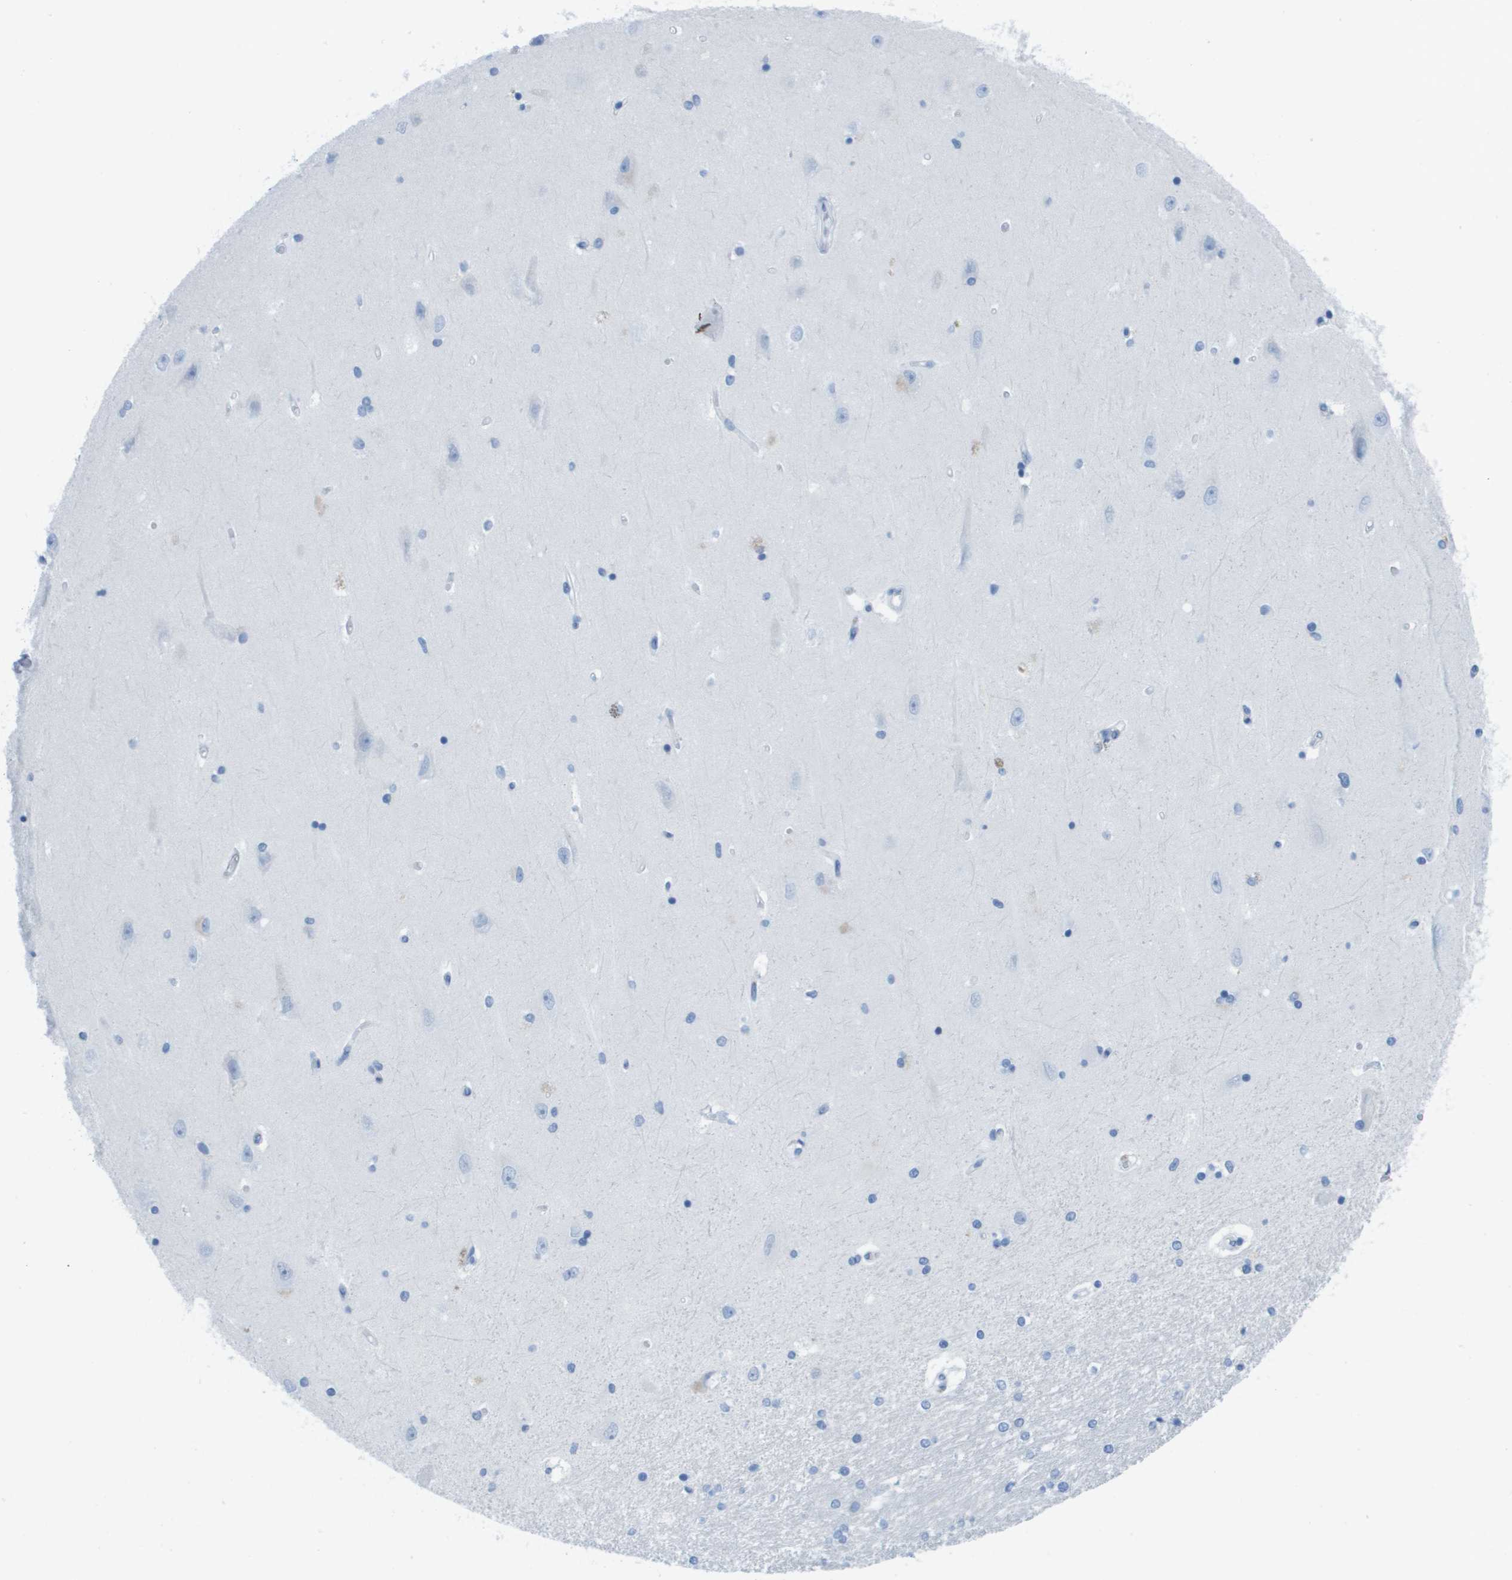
{"staining": {"intensity": "negative", "quantity": "none", "location": "none"}, "tissue": "hippocampus", "cell_type": "Glial cells", "image_type": "normal", "snomed": [{"axis": "morphology", "description": "Normal tissue, NOS"}, {"axis": "topography", "description": "Hippocampus"}], "caption": "A high-resolution histopathology image shows immunohistochemistry staining of benign hippocampus, which shows no significant expression in glial cells. The staining was performed using DAB (3,3'-diaminobenzidine) to visualize the protein expression in brown, while the nuclei were stained in blue with hematoxylin (Magnification: 20x).", "gene": "GPR18", "patient": {"sex": "male", "age": 45}}